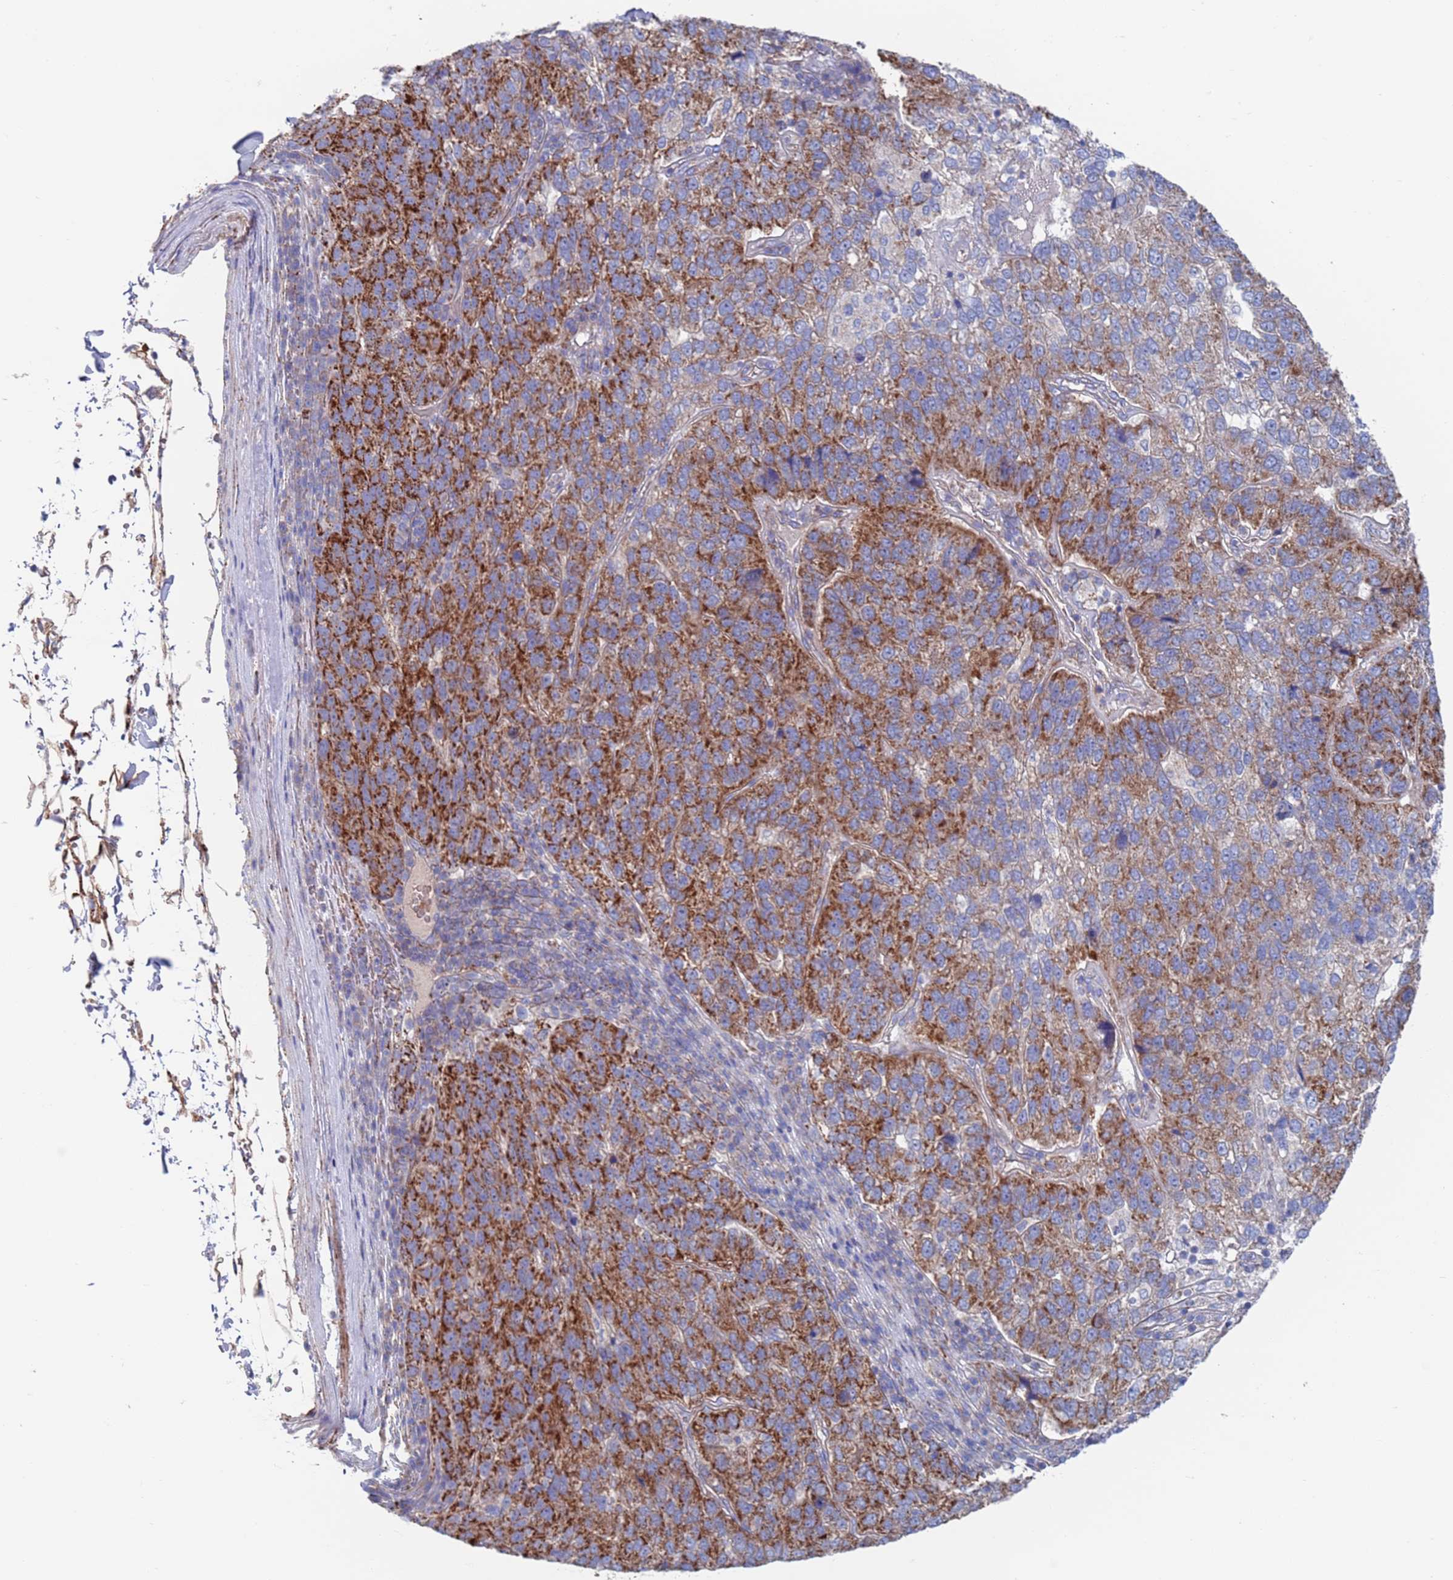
{"staining": {"intensity": "strong", "quantity": ">75%", "location": "cytoplasmic/membranous"}, "tissue": "pancreatic cancer", "cell_type": "Tumor cells", "image_type": "cancer", "snomed": [{"axis": "morphology", "description": "Adenocarcinoma, NOS"}, {"axis": "topography", "description": "Pancreas"}], "caption": "Immunohistochemistry (IHC) of pancreatic cancer reveals high levels of strong cytoplasmic/membranous positivity in approximately >75% of tumor cells.", "gene": "CHCHD6", "patient": {"sex": "female", "age": 61}}